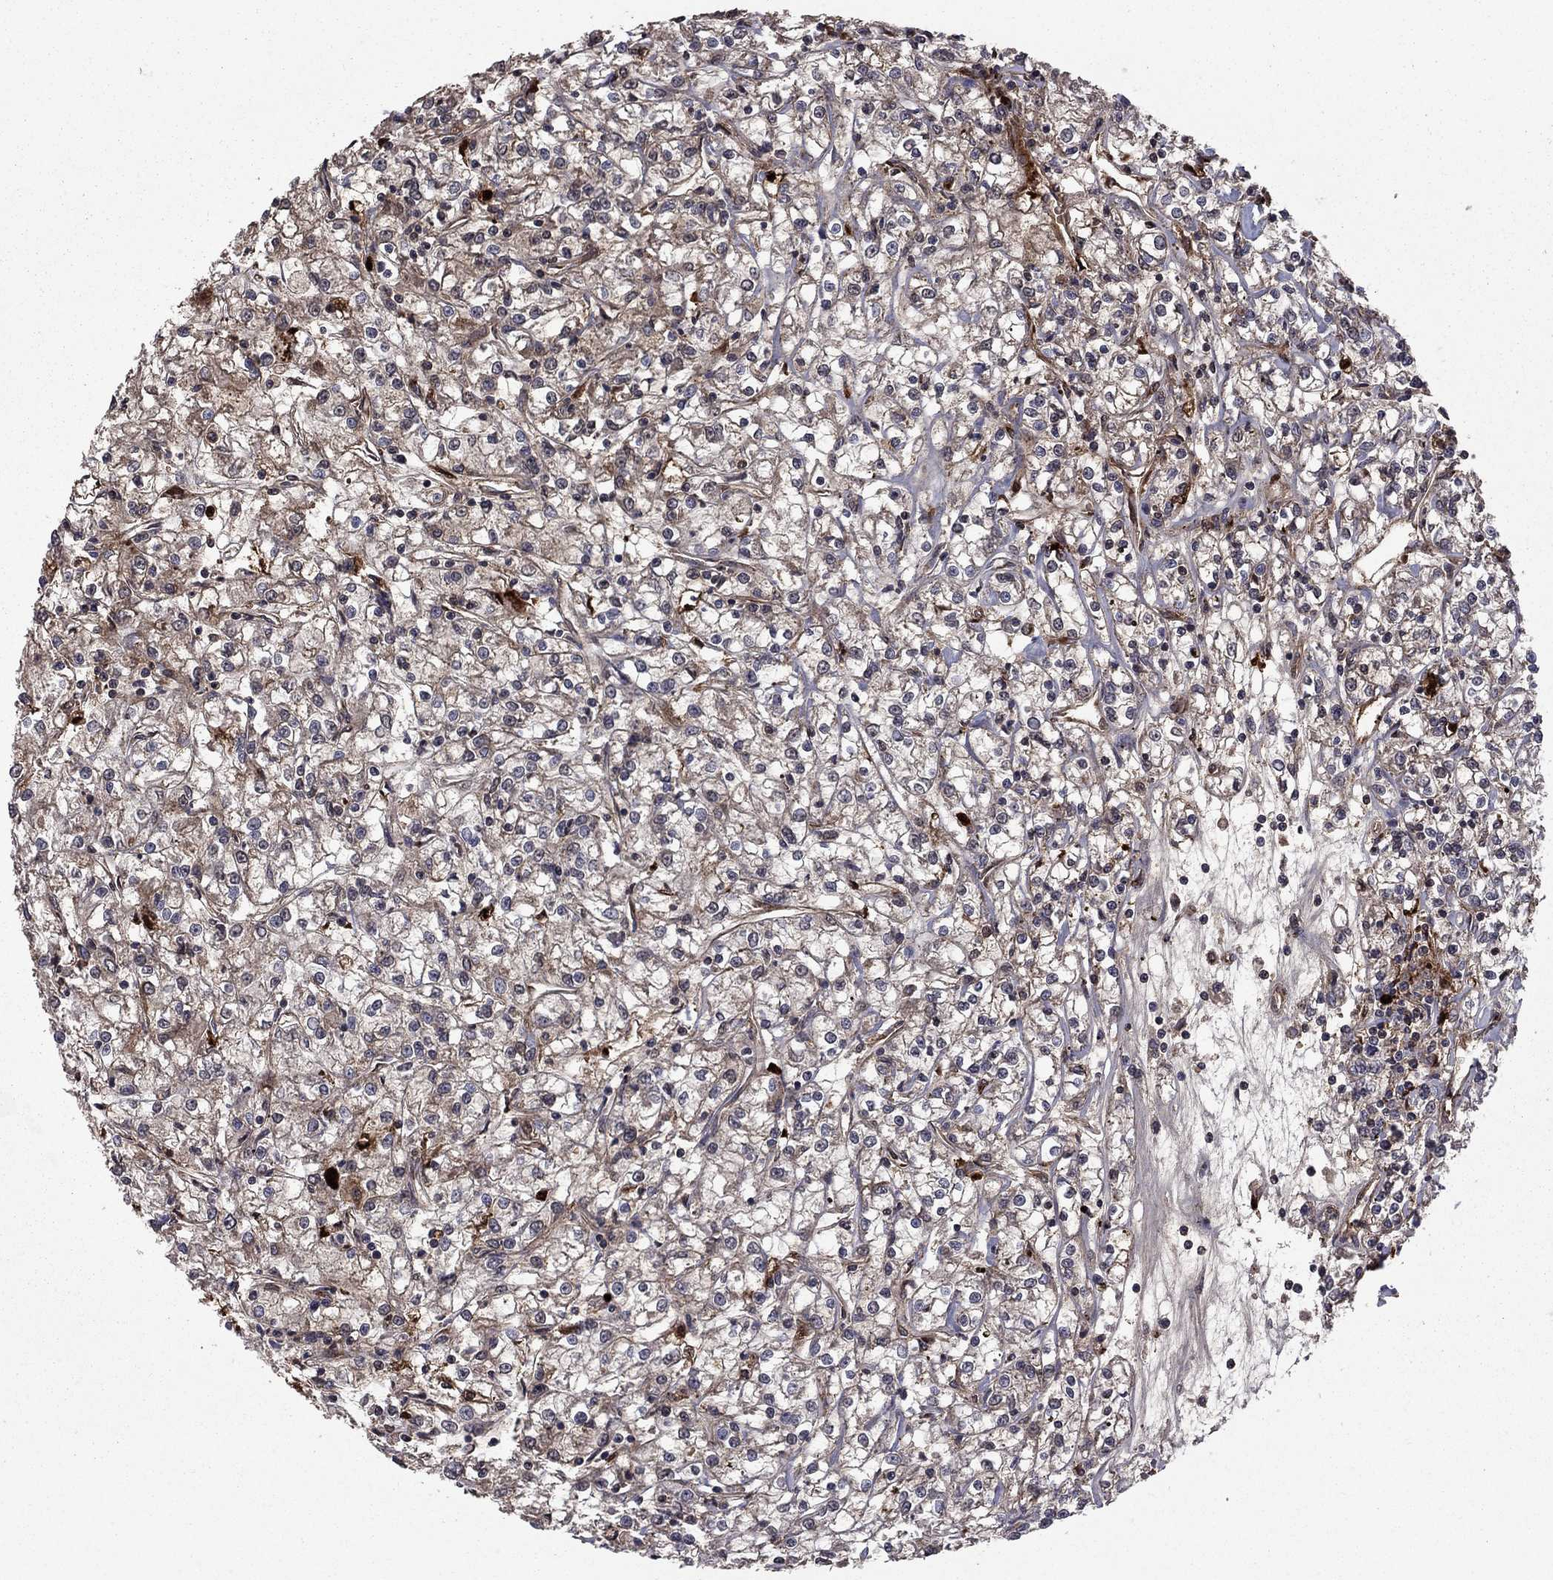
{"staining": {"intensity": "weak", "quantity": "<25%", "location": "cytoplasmic/membranous"}, "tissue": "renal cancer", "cell_type": "Tumor cells", "image_type": "cancer", "snomed": [{"axis": "morphology", "description": "Adenocarcinoma, NOS"}, {"axis": "topography", "description": "Kidney"}], "caption": "Immunohistochemical staining of human adenocarcinoma (renal) exhibits no significant expression in tumor cells.", "gene": "COL18A1", "patient": {"sex": "female", "age": 59}}